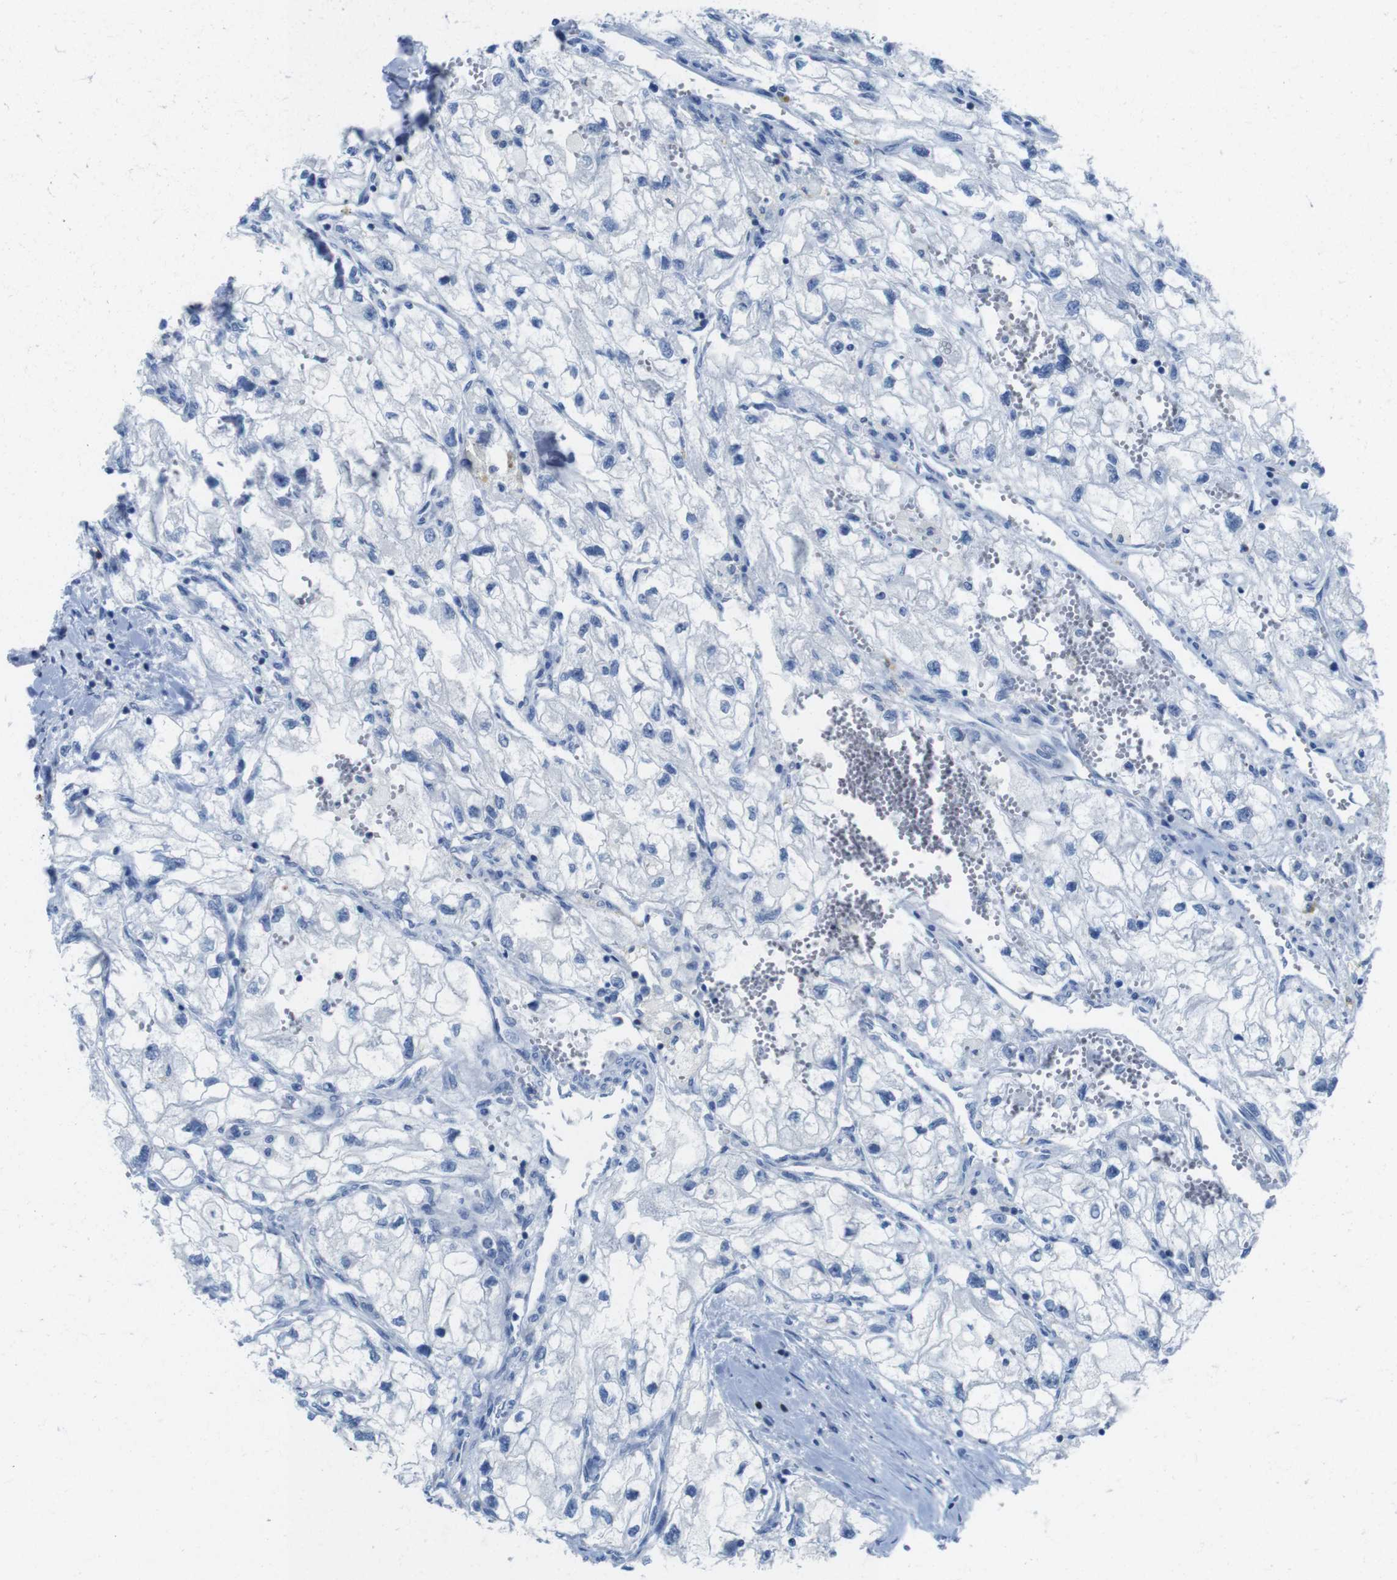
{"staining": {"intensity": "negative", "quantity": "none", "location": "none"}, "tissue": "renal cancer", "cell_type": "Tumor cells", "image_type": "cancer", "snomed": [{"axis": "morphology", "description": "Adenocarcinoma, NOS"}, {"axis": "topography", "description": "Kidney"}], "caption": "Adenocarcinoma (renal) was stained to show a protein in brown. There is no significant expression in tumor cells.", "gene": "CD5", "patient": {"sex": "female", "age": 70}}